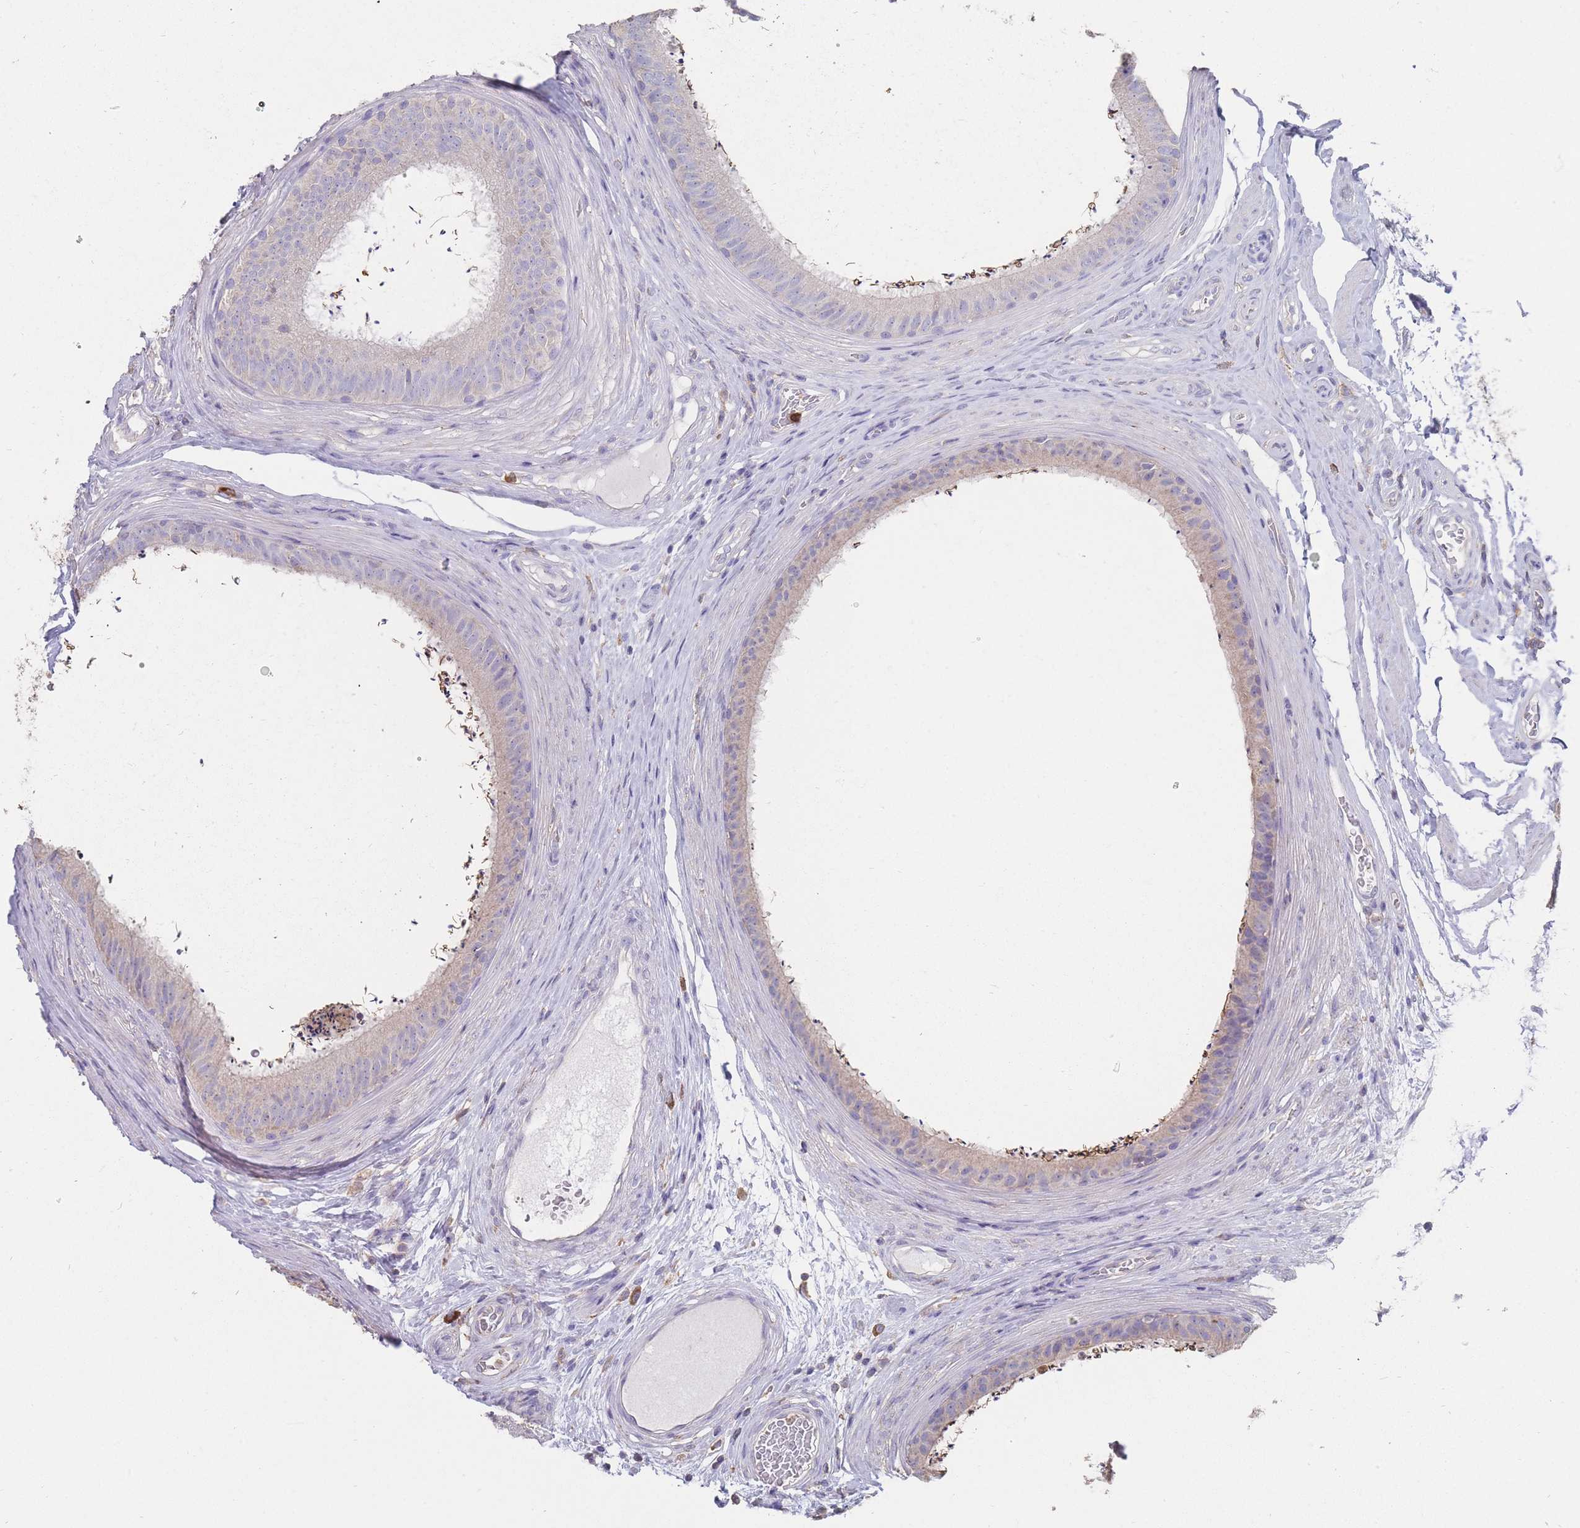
{"staining": {"intensity": "negative", "quantity": "none", "location": "none"}, "tissue": "epididymis", "cell_type": "Glandular cells", "image_type": "normal", "snomed": [{"axis": "morphology", "description": "Normal tissue, NOS"}, {"axis": "topography", "description": "Testis"}, {"axis": "topography", "description": "Epididymis"}], "caption": "Glandular cells show no significant protein positivity in benign epididymis. (DAB immunohistochemistry visualized using brightfield microscopy, high magnification).", "gene": "CLEC12A", "patient": {"sex": "male", "age": 41}}